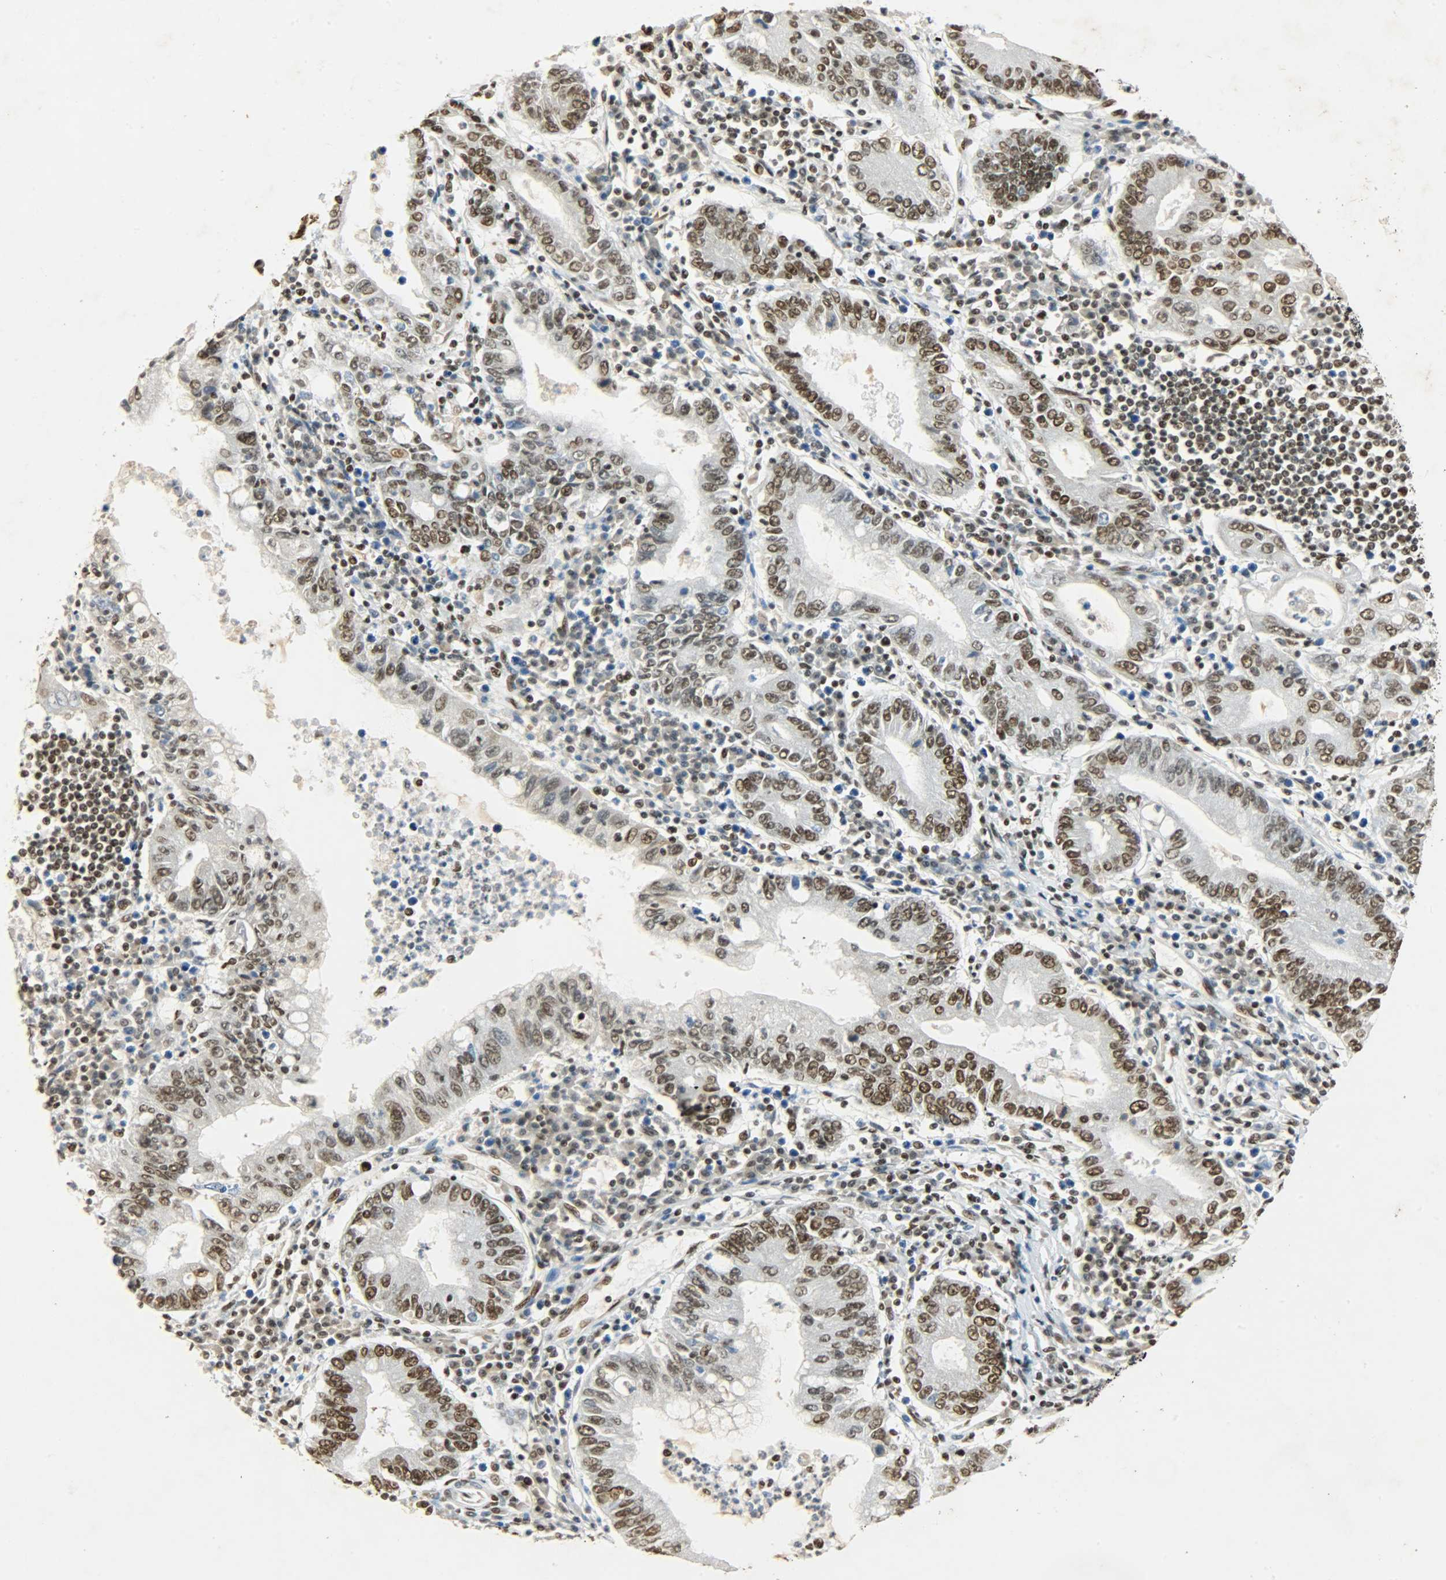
{"staining": {"intensity": "strong", "quantity": ">75%", "location": "nuclear"}, "tissue": "stomach cancer", "cell_type": "Tumor cells", "image_type": "cancer", "snomed": [{"axis": "morphology", "description": "Normal tissue, NOS"}, {"axis": "morphology", "description": "Adenocarcinoma, NOS"}, {"axis": "topography", "description": "Esophagus"}, {"axis": "topography", "description": "Stomach, upper"}, {"axis": "topography", "description": "Peripheral nerve tissue"}], "caption": "Strong nuclear expression for a protein is present in approximately >75% of tumor cells of adenocarcinoma (stomach) using immunohistochemistry.", "gene": "KHDRBS1", "patient": {"sex": "male", "age": 62}}